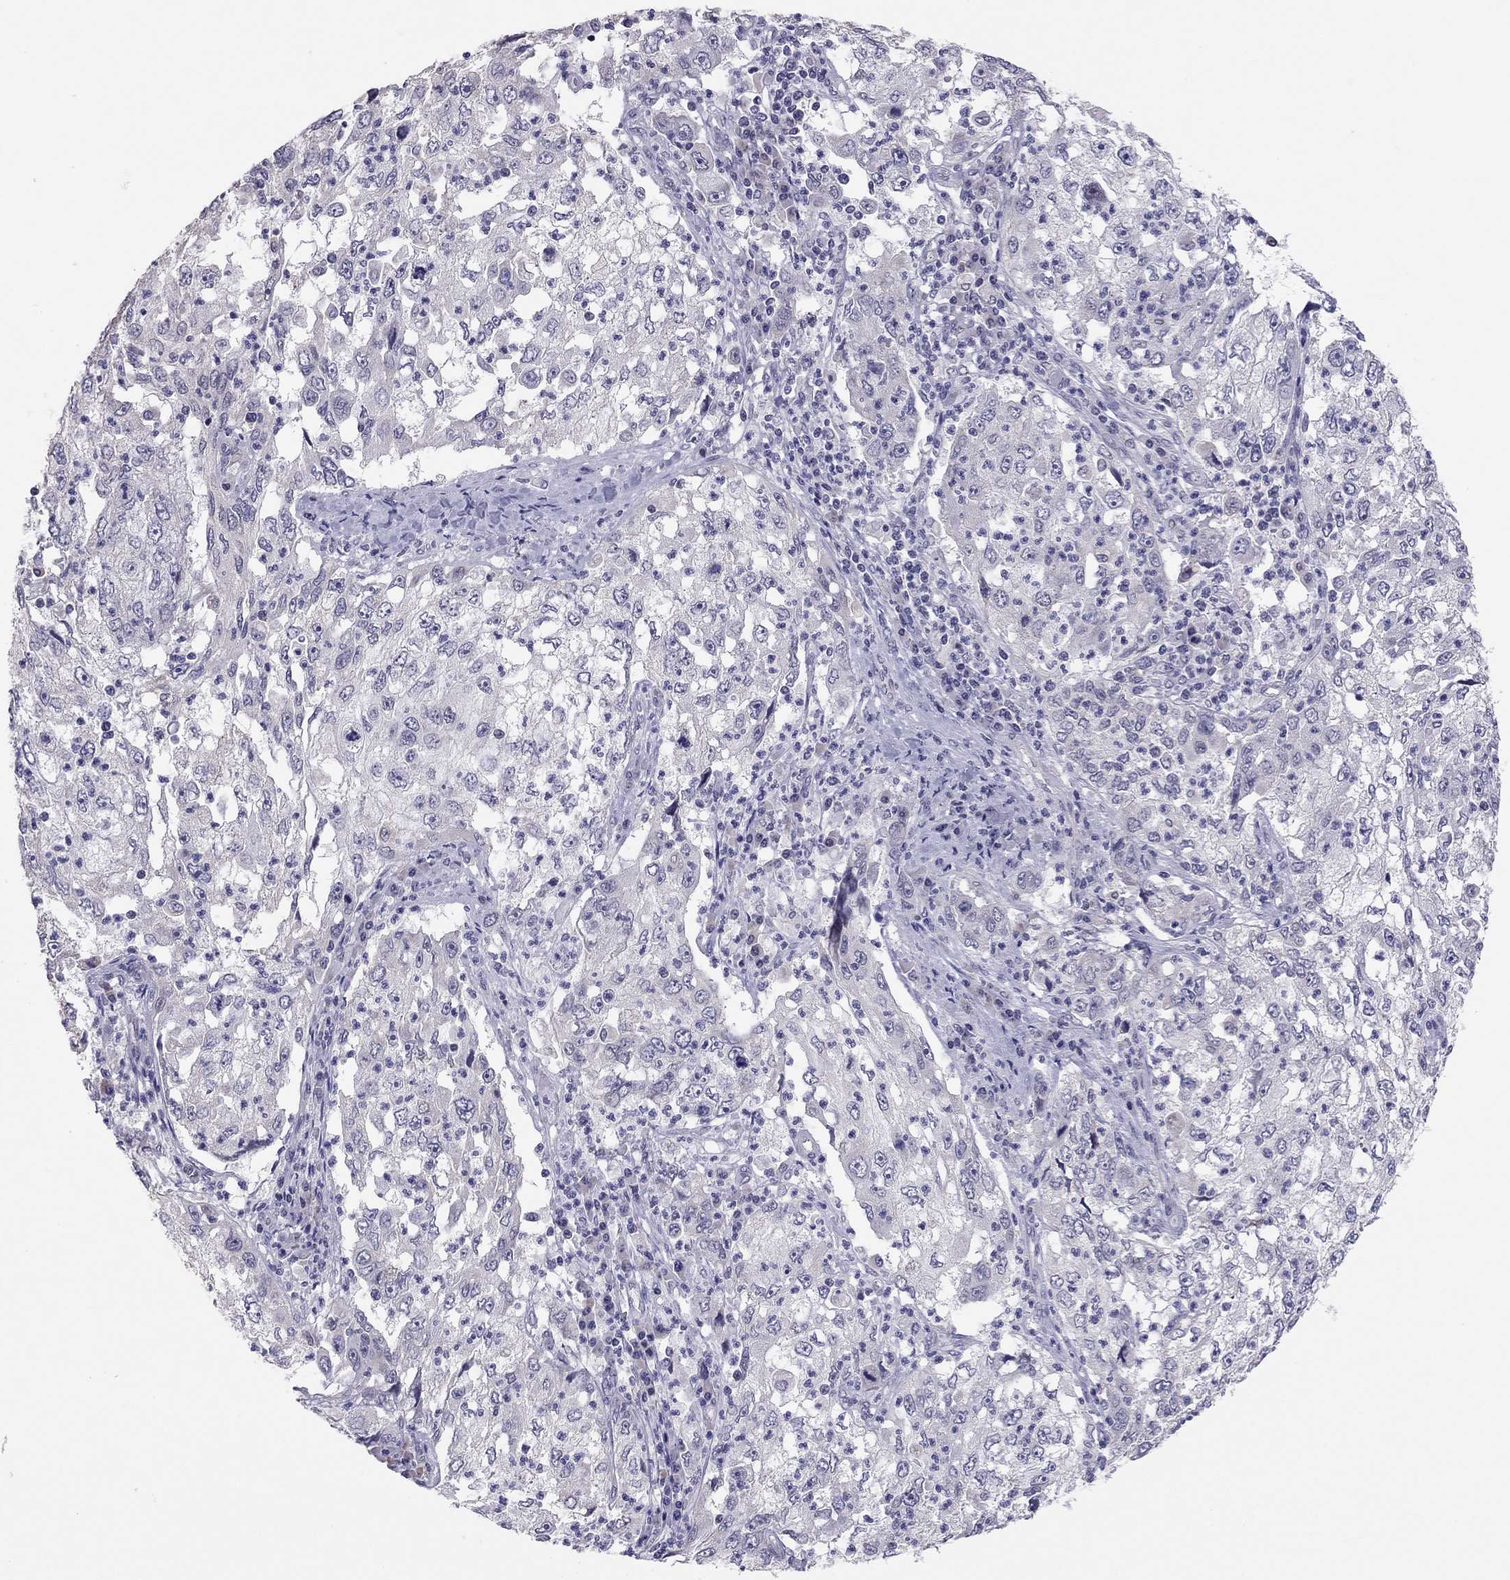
{"staining": {"intensity": "negative", "quantity": "none", "location": "none"}, "tissue": "cervical cancer", "cell_type": "Tumor cells", "image_type": "cancer", "snomed": [{"axis": "morphology", "description": "Squamous cell carcinoma, NOS"}, {"axis": "topography", "description": "Cervix"}], "caption": "Tumor cells show no significant protein expression in cervical cancer (squamous cell carcinoma).", "gene": "HSF2BP", "patient": {"sex": "female", "age": 36}}